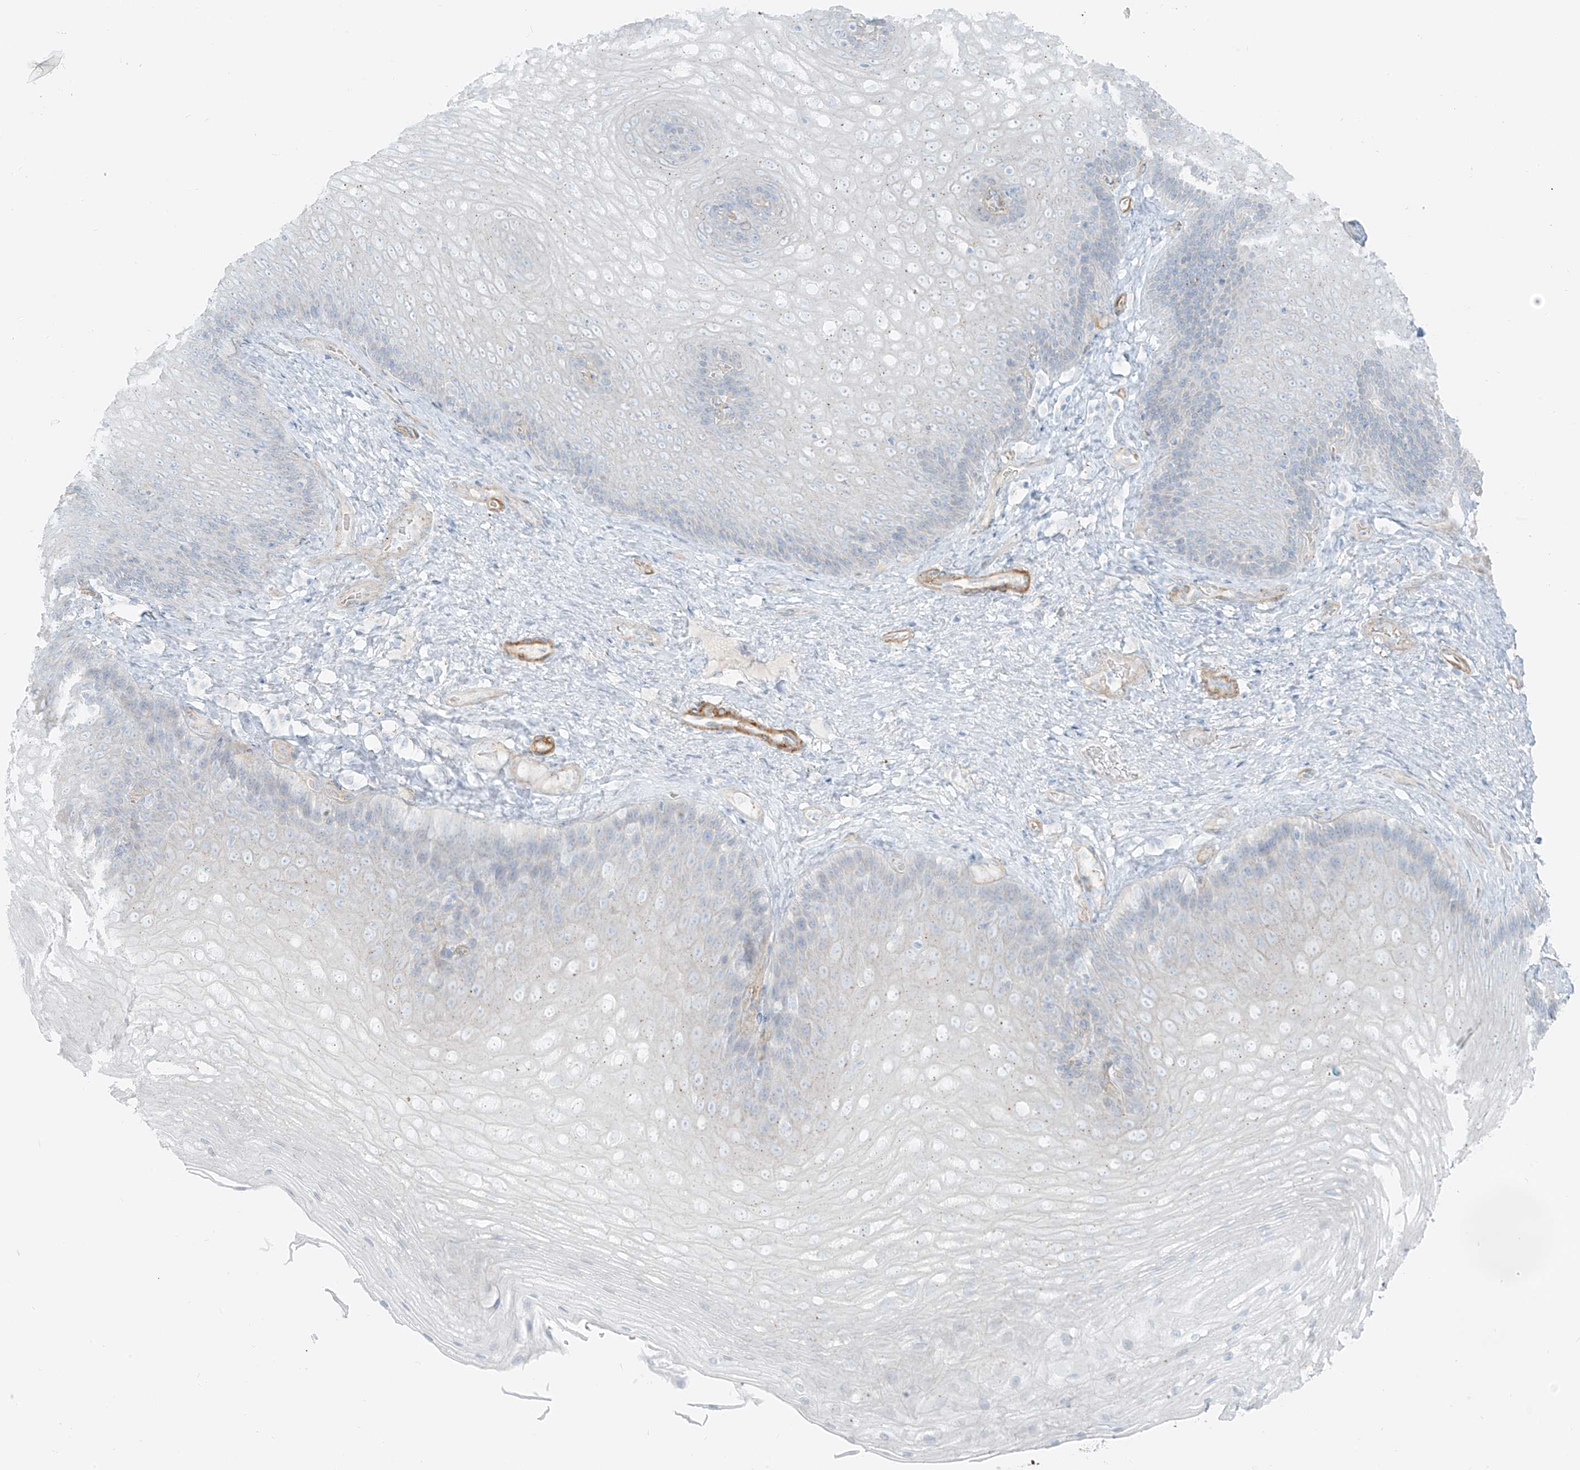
{"staining": {"intensity": "negative", "quantity": "none", "location": "none"}, "tissue": "esophagus", "cell_type": "Squamous epithelial cells", "image_type": "normal", "snomed": [{"axis": "morphology", "description": "Normal tissue, NOS"}, {"axis": "topography", "description": "Esophagus"}], "caption": "Immunohistochemical staining of benign human esophagus exhibits no significant staining in squamous epithelial cells.", "gene": "SMCP", "patient": {"sex": "female", "age": 66}}